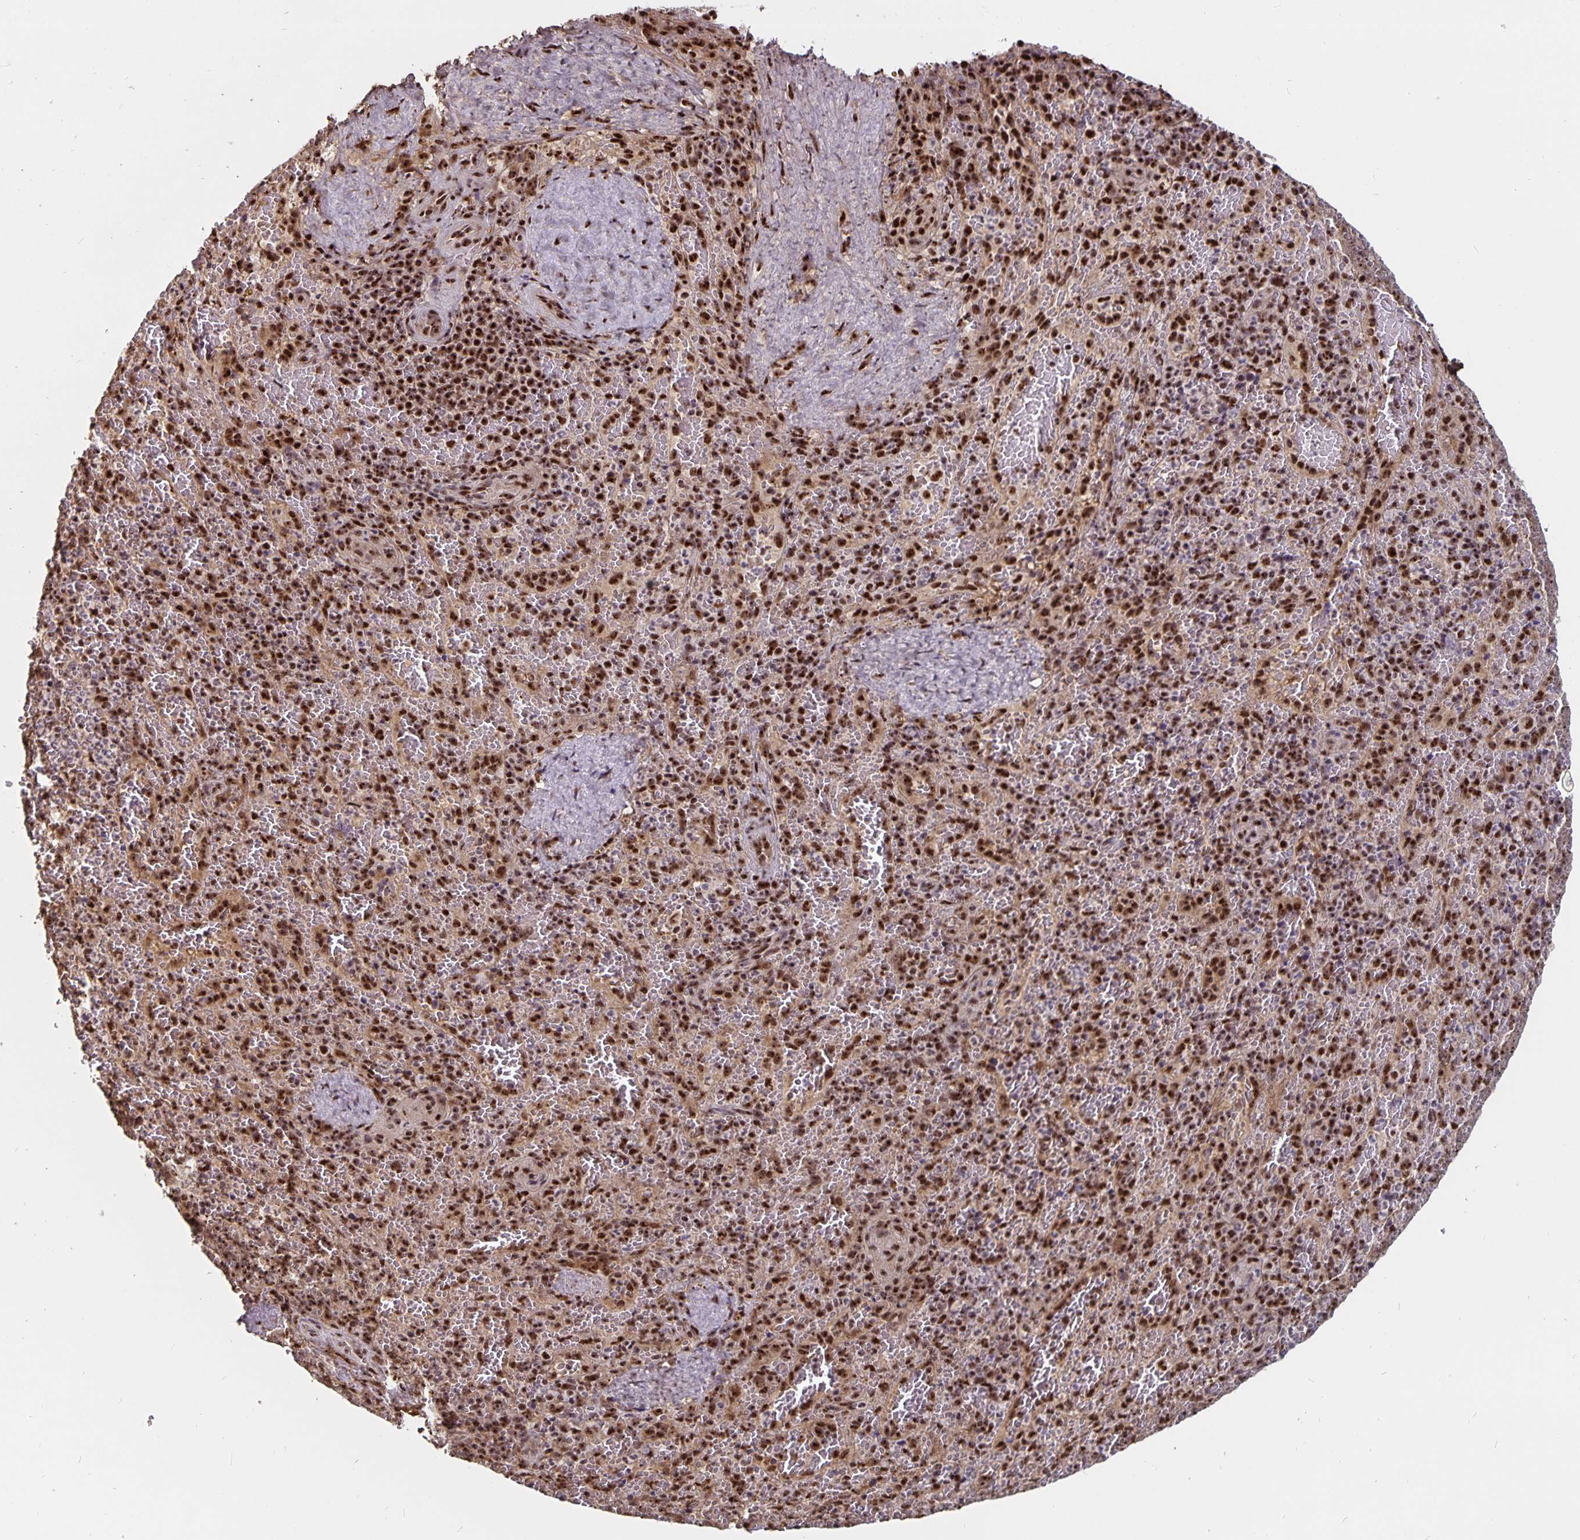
{"staining": {"intensity": "moderate", "quantity": ">75%", "location": "nuclear"}, "tissue": "spleen", "cell_type": "Cells in red pulp", "image_type": "normal", "snomed": [{"axis": "morphology", "description": "Normal tissue, NOS"}, {"axis": "topography", "description": "Spleen"}], "caption": "A histopathology image of human spleen stained for a protein shows moderate nuclear brown staining in cells in red pulp. (DAB = brown stain, brightfield microscopy at high magnification).", "gene": "LAS1L", "patient": {"sex": "female", "age": 50}}